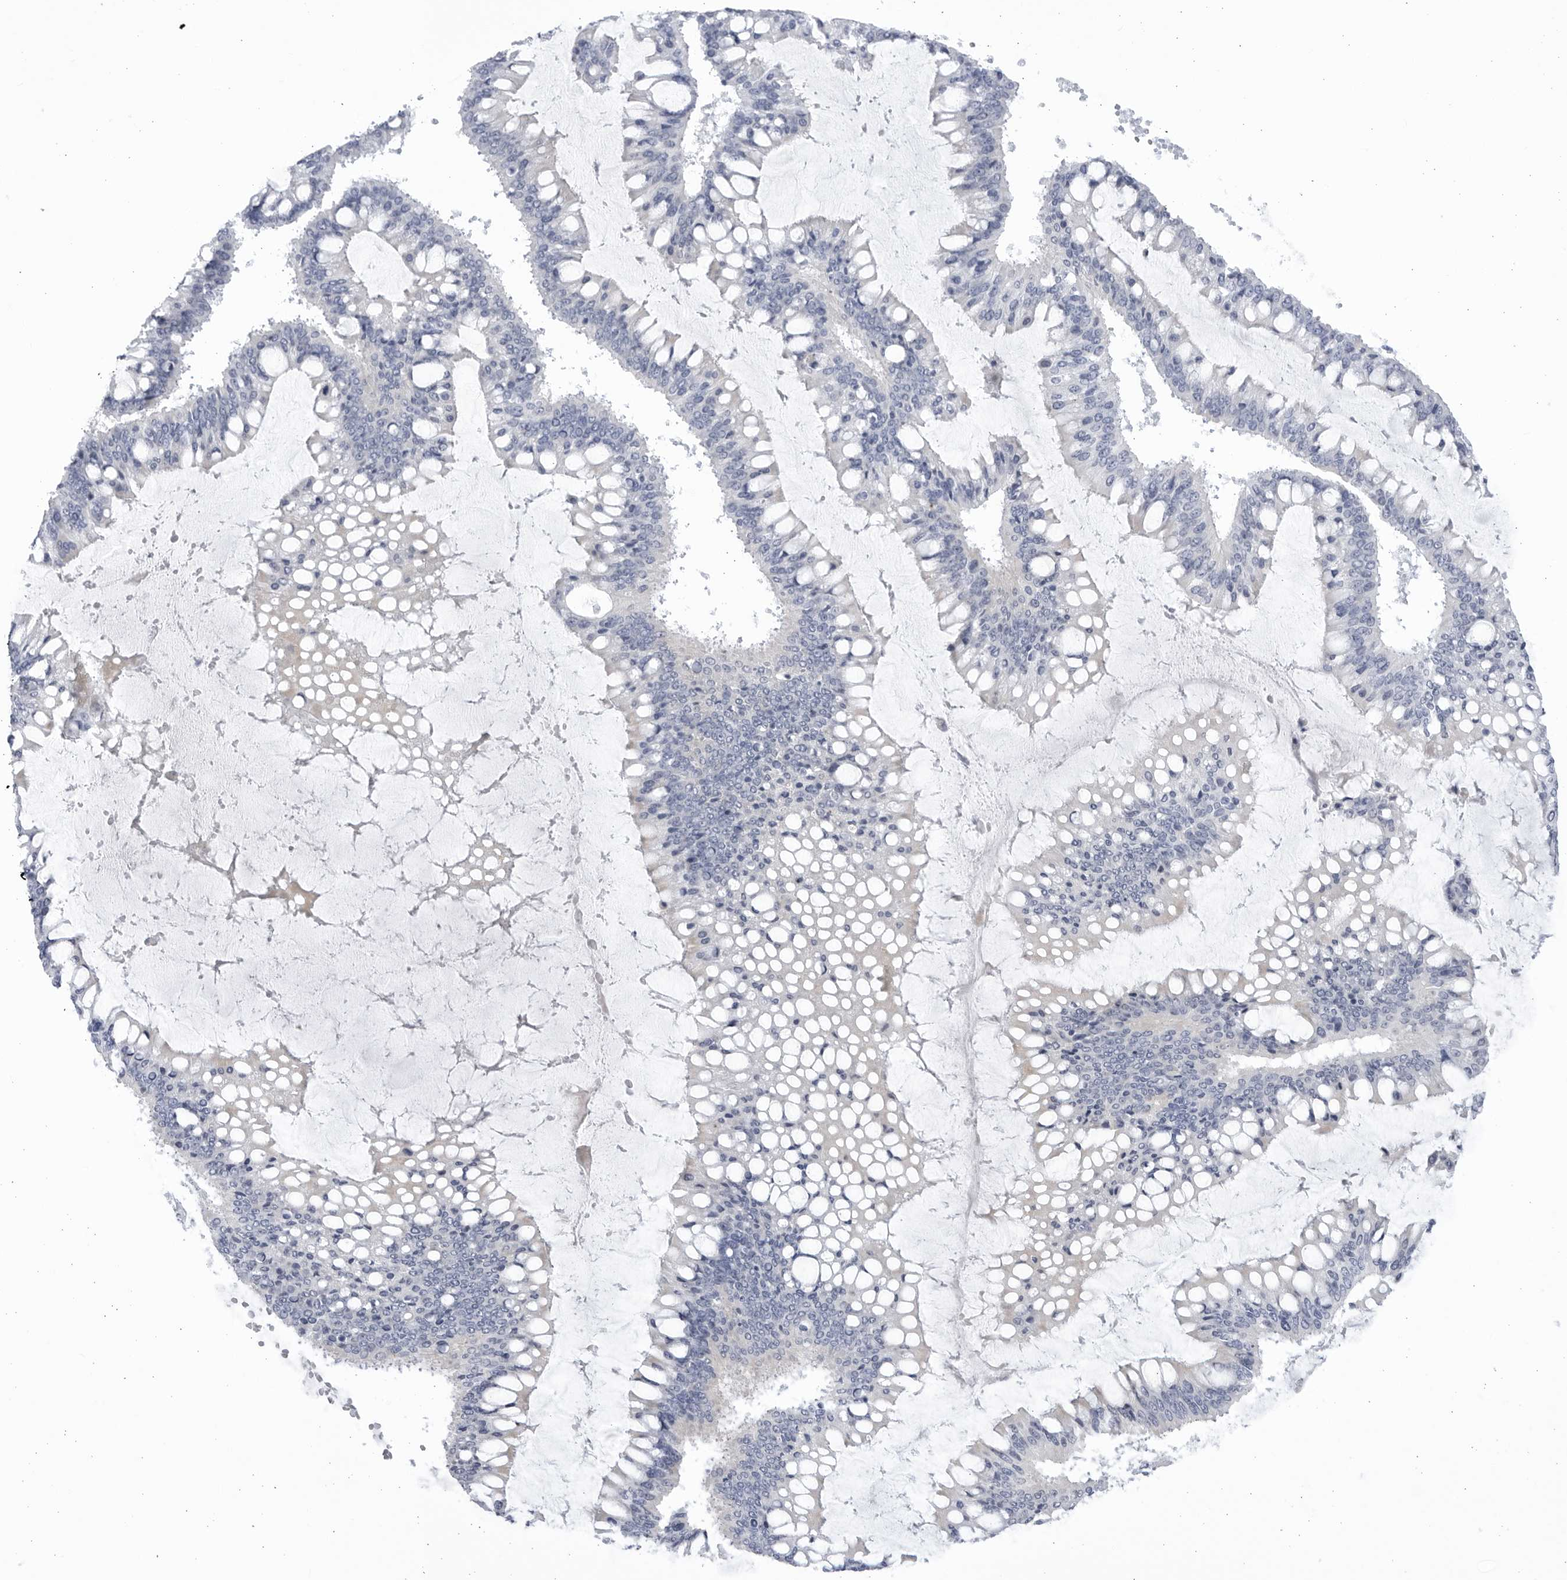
{"staining": {"intensity": "negative", "quantity": "none", "location": "none"}, "tissue": "ovarian cancer", "cell_type": "Tumor cells", "image_type": "cancer", "snomed": [{"axis": "morphology", "description": "Cystadenocarcinoma, mucinous, NOS"}, {"axis": "topography", "description": "Ovary"}], "caption": "Protein analysis of mucinous cystadenocarcinoma (ovarian) exhibits no significant positivity in tumor cells.", "gene": "CCDC181", "patient": {"sex": "female", "age": 73}}